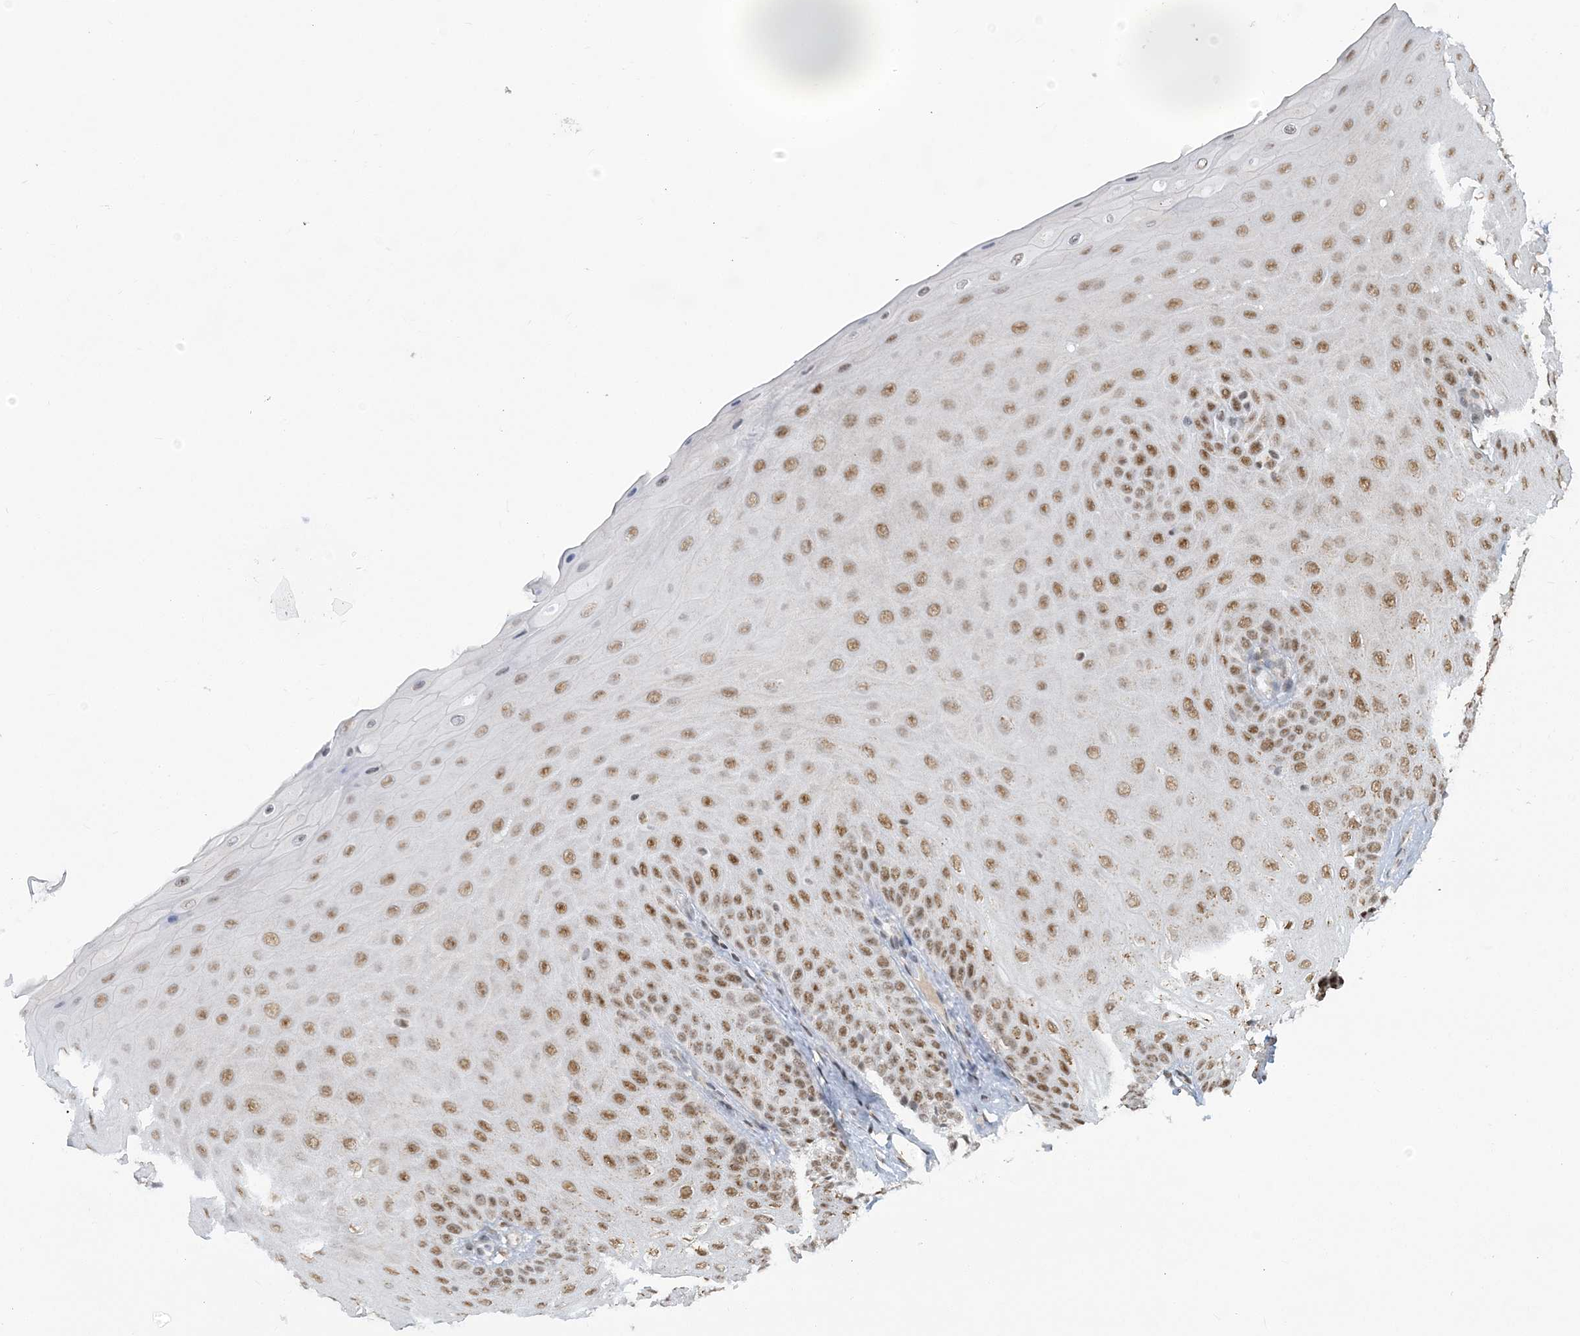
{"staining": {"intensity": "moderate", "quantity": ">75%", "location": "nuclear"}, "tissue": "oral mucosa", "cell_type": "Squamous epithelial cells", "image_type": "normal", "snomed": [{"axis": "morphology", "description": "Normal tissue, NOS"}, {"axis": "topography", "description": "Oral tissue"}], "caption": "Unremarkable oral mucosa exhibits moderate nuclear staining in approximately >75% of squamous epithelial cells The staining was performed using DAB (3,3'-diaminobenzidine), with brown indicating positive protein expression. Nuclei are stained blue with hematoxylin..", "gene": "PLRG1", "patient": {"sex": "female", "age": 68}}